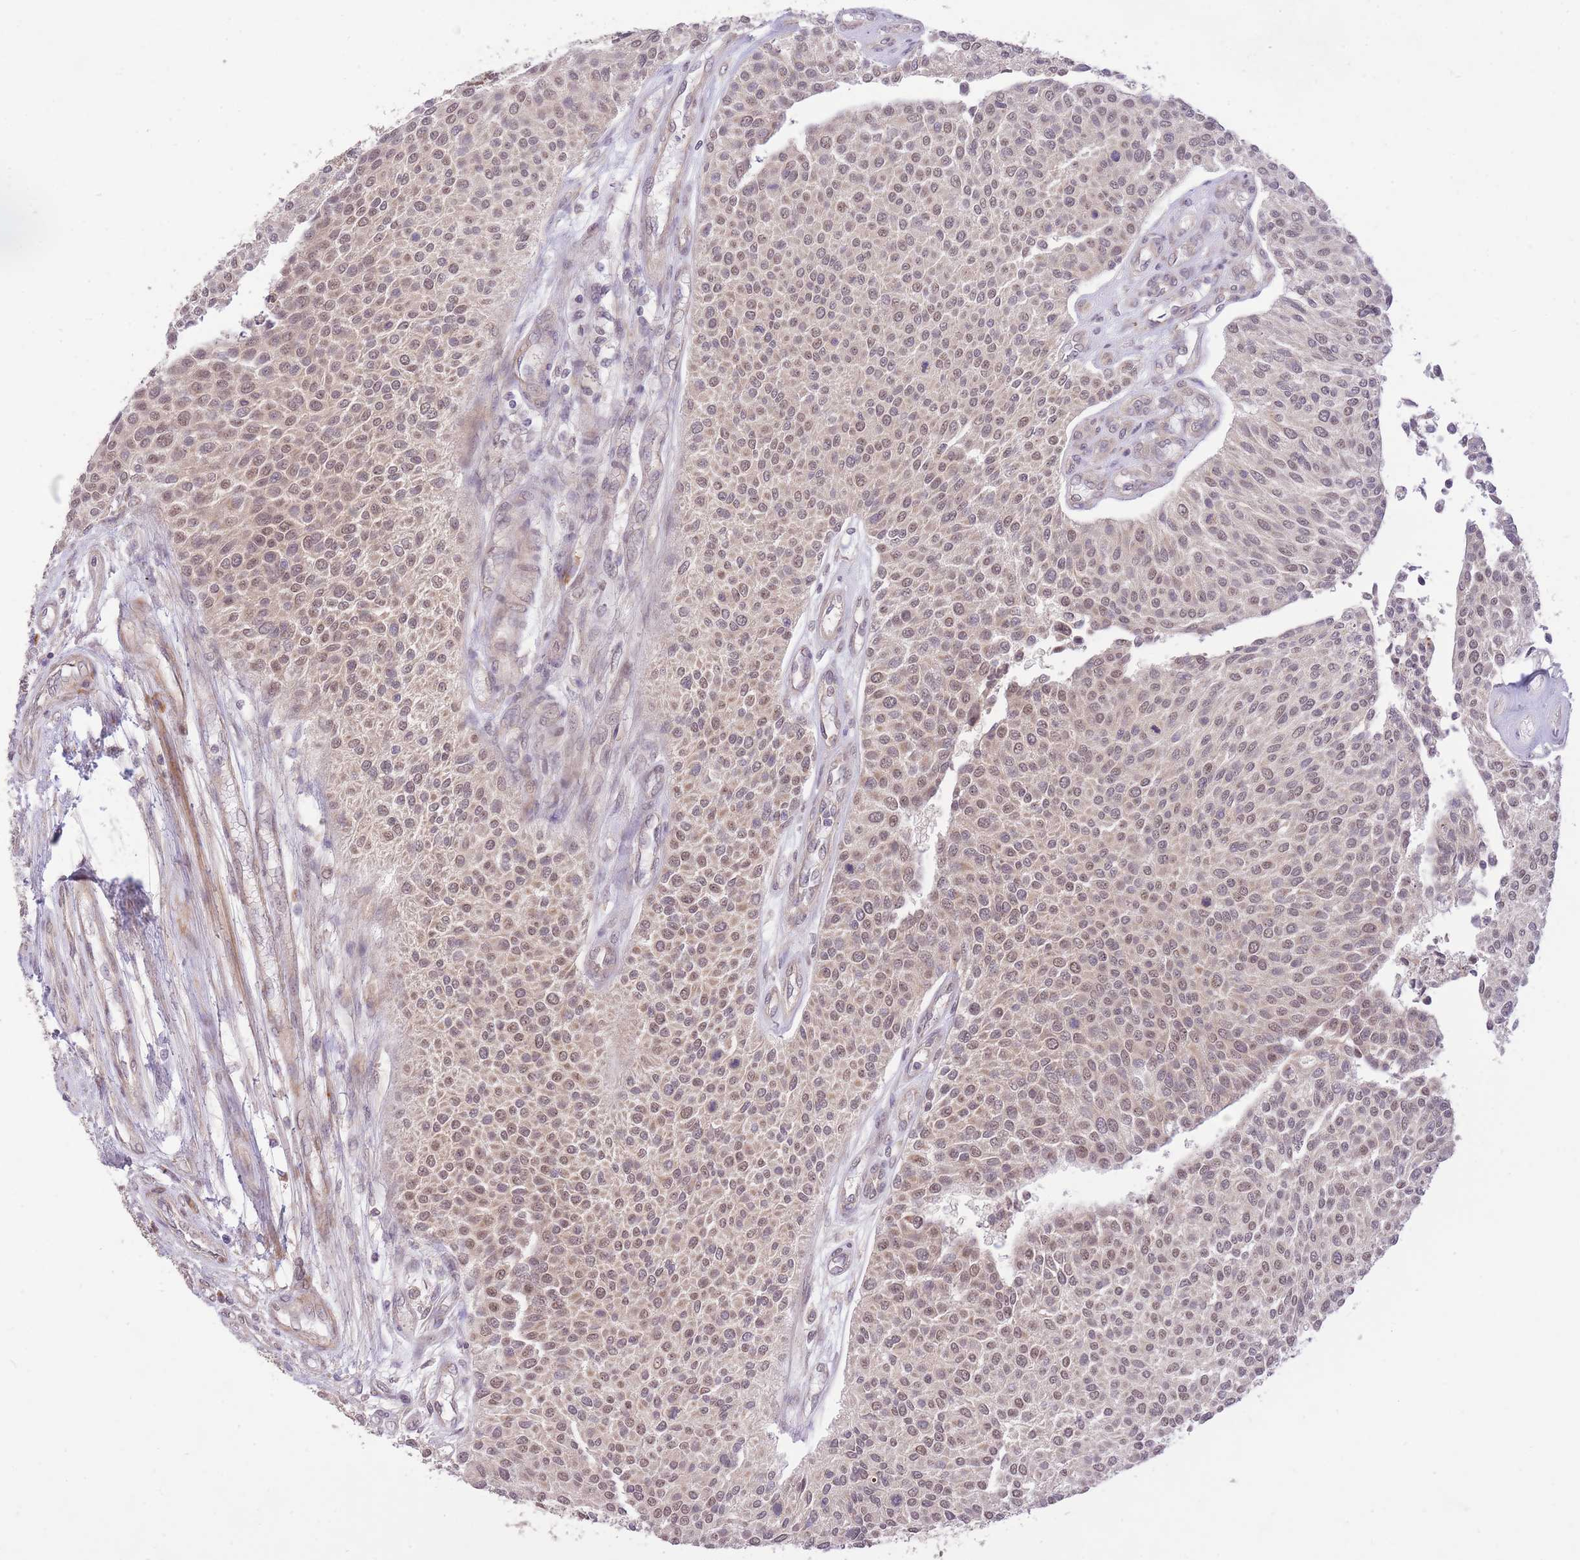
{"staining": {"intensity": "moderate", "quantity": ">75%", "location": "nuclear"}, "tissue": "urothelial cancer", "cell_type": "Tumor cells", "image_type": "cancer", "snomed": [{"axis": "morphology", "description": "Urothelial carcinoma, NOS"}, {"axis": "topography", "description": "Urinary bladder"}], "caption": "Tumor cells exhibit medium levels of moderate nuclear staining in approximately >75% of cells in urothelial cancer.", "gene": "ELOA2", "patient": {"sex": "male", "age": 55}}